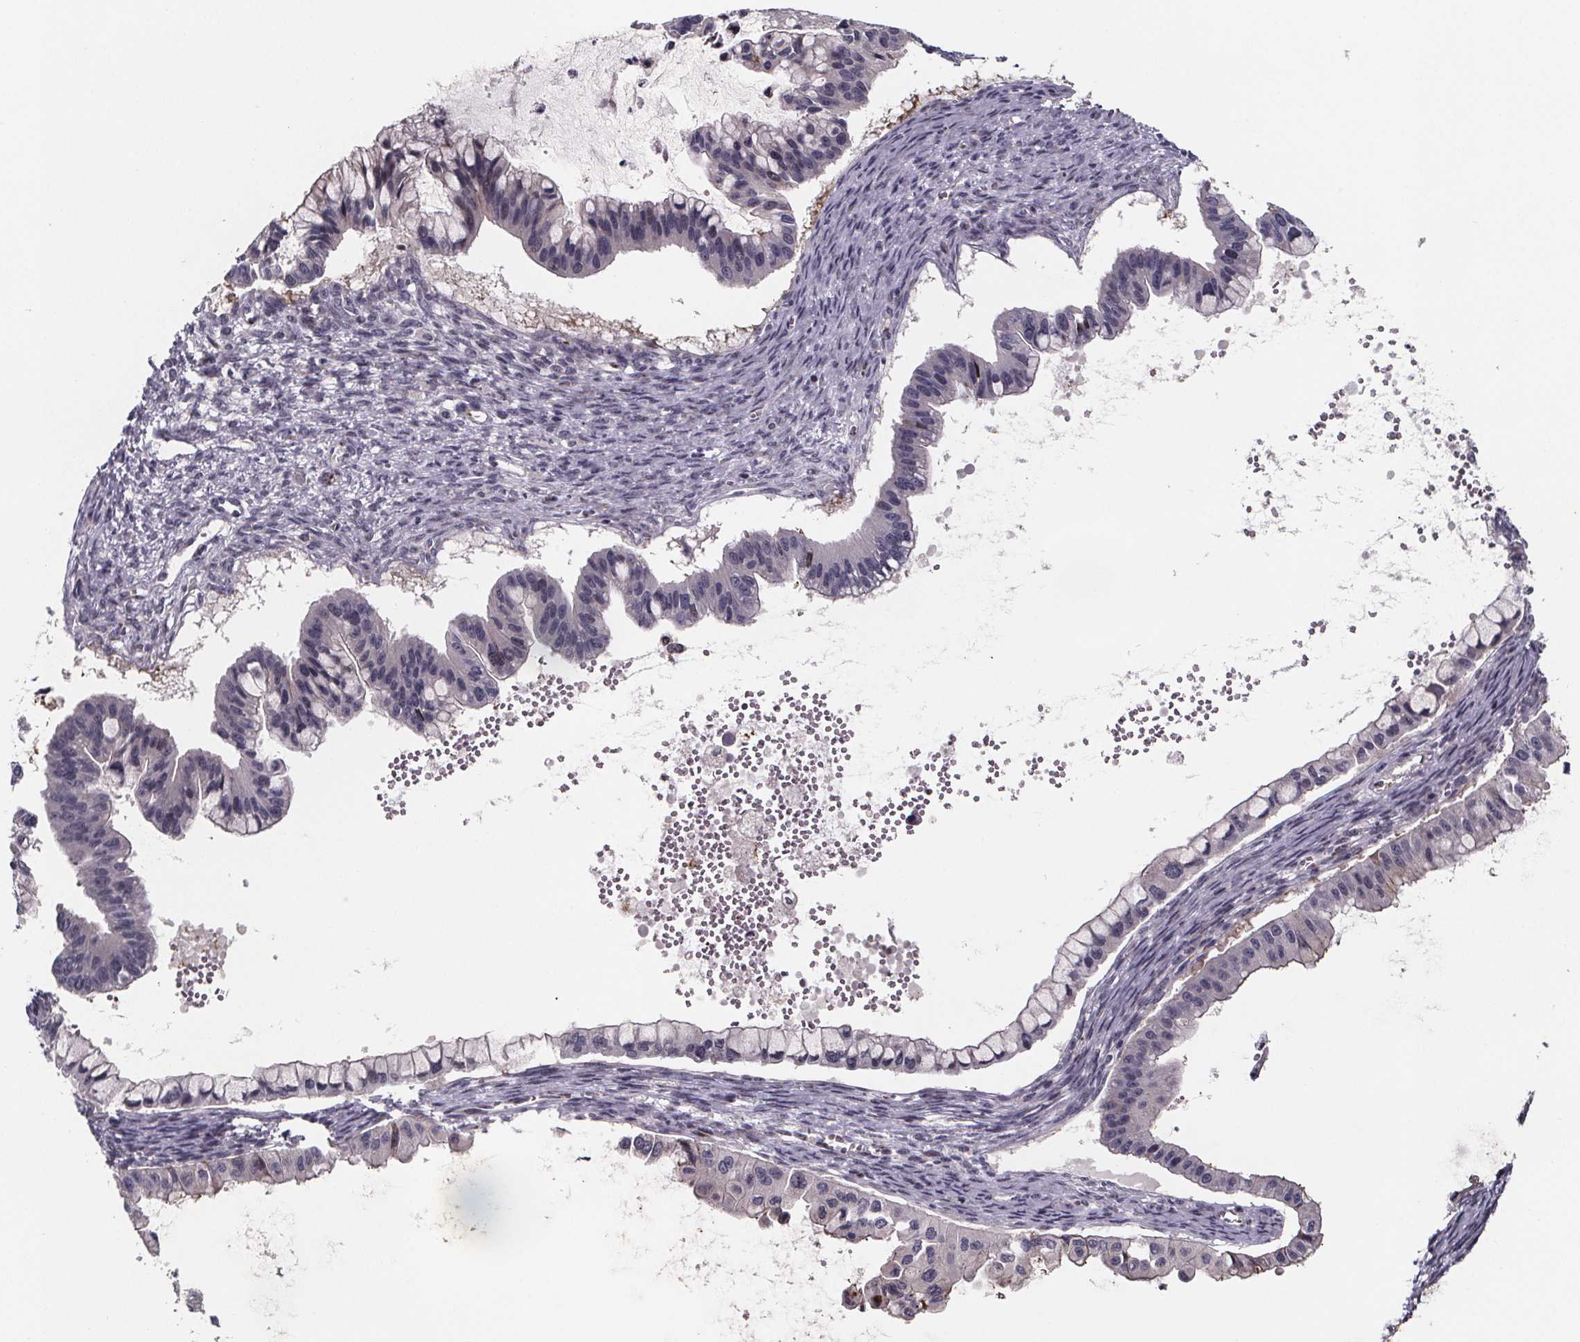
{"staining": {"intensity": "negative", "quantity": "none", "location": "none"}, "tissue": "ovarian cancer", "cell_type": "Tumor cells", "image_type": "cancer", "snomed": [{"axis": "morphology", "description": "Cystadenocarcinoma, mucinous, NOS"}, {"axis": "topography", "description": "Ovary"}], "caption": "There is no significant positivity in tumor cells of ovarian cancer.", "gene": "NDST1", "patient": {"sex": "female", "age": 72}}